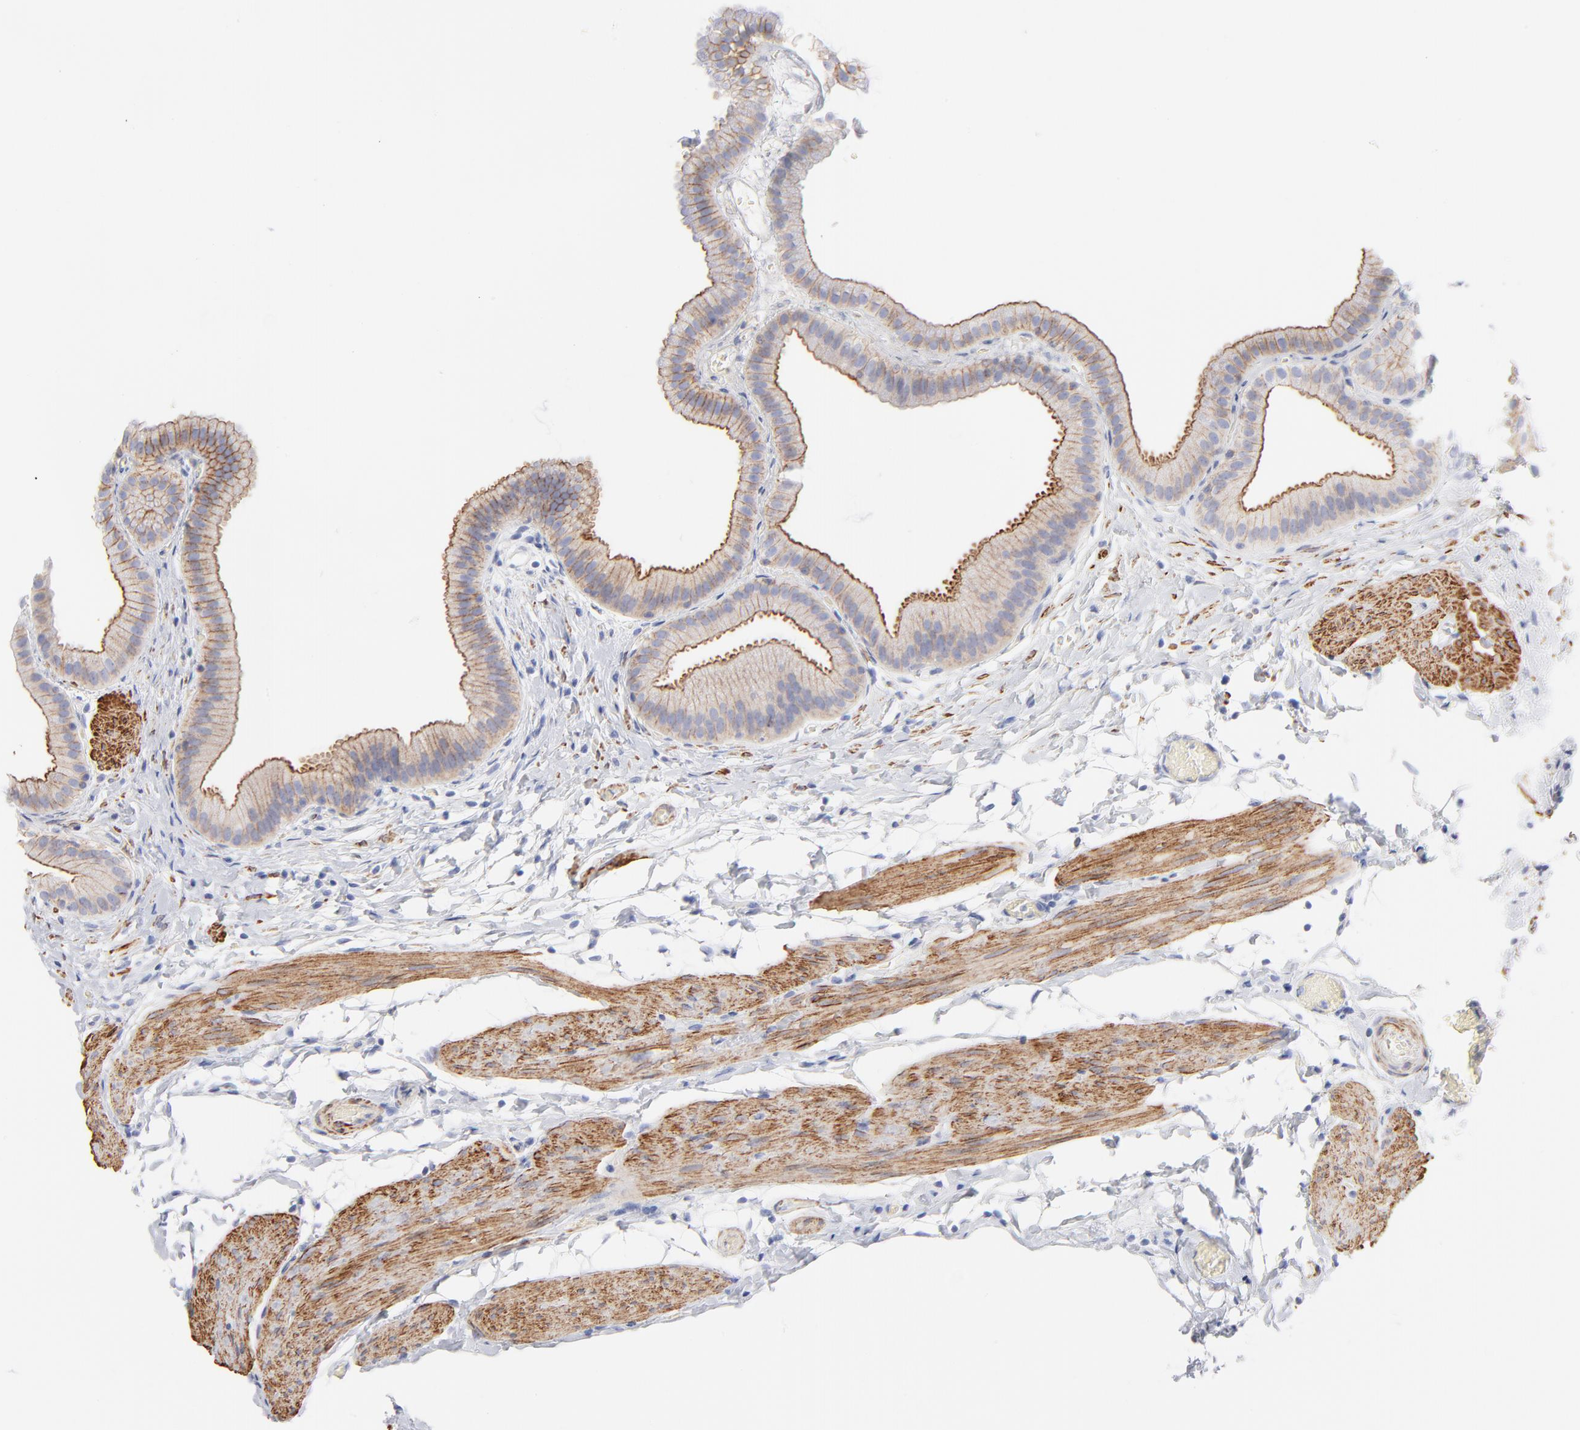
{"staining": {"intensity": "moderate", "quantity": ">75%", "location": "cytoplasmic/membranous"}, "tissue": "gallbladder", "cell_type": "Glandular cells", "image_type": "normal", "snomed": [{"axis": "morphology", "description": "Normal tissue, NOS"}, {"axis": "topography", "description": "Gallbladder"}], "caption": "DAB (3,3'-diaminobenzidine) immunohistochemical staining of benign human gallbladder shows moderate cytoplasmic/membranous protein positivity in approximately >75% of glandular cells.", "gene": "ACTA2", "patient": {"sex": "female", "age": 63}}